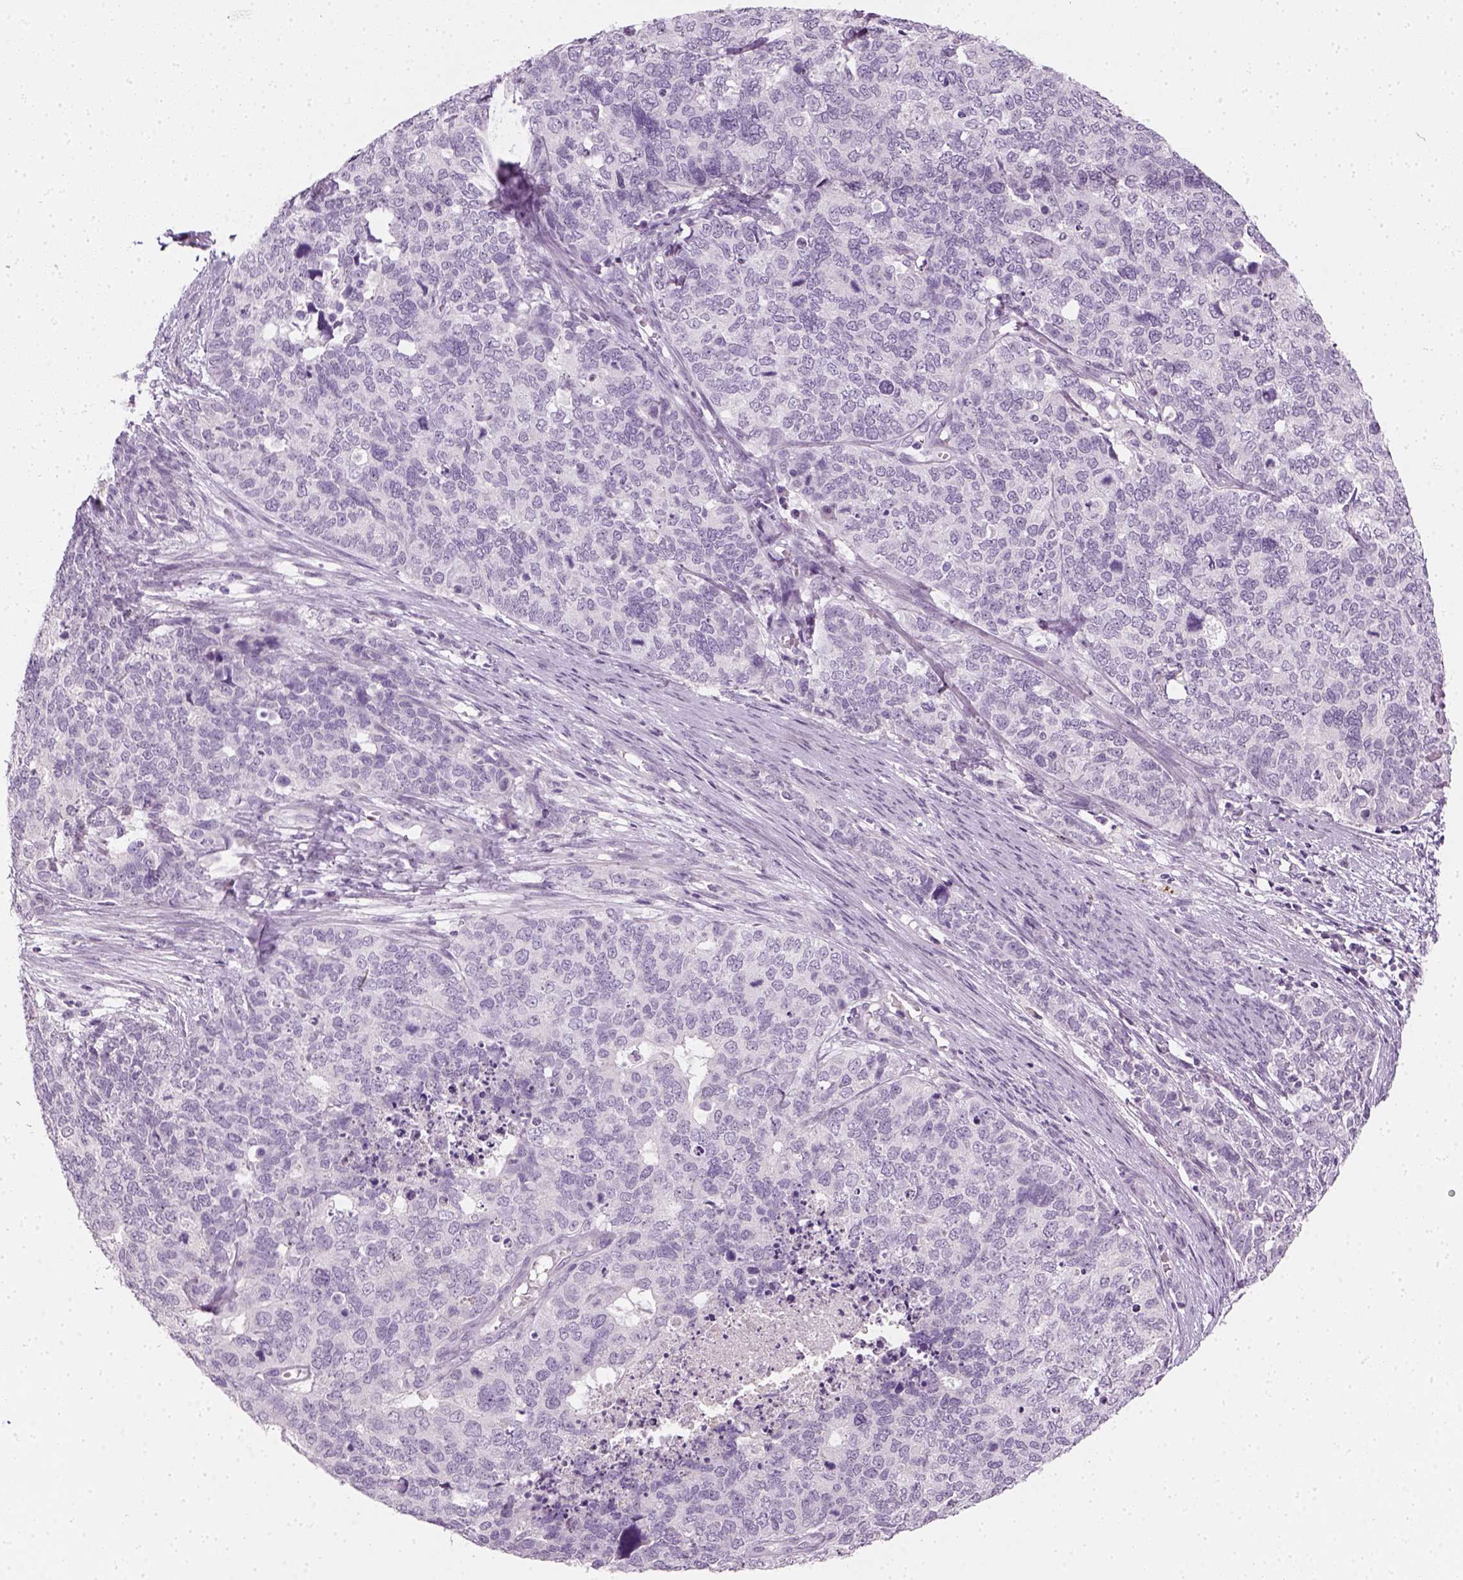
{"staining": {"intensity": "negative", "quantity": "none", "location": "none"}, "tissue": "cervical cancer", "cell_type": "Tumor cells", "image_type": "cancer", "snomed": [{"axis": "morphology", "description": "Squamous cell carcinoma, NOS"}, {"axis": "topography", "description": "Cervix"}], "caption": "Human cervical squamous cell carcinoma stained for a protein using immunohistochemistry shows no expression in tumor cells.", "gene": "TH", "patient": {"sex": "female", "age": 63}}